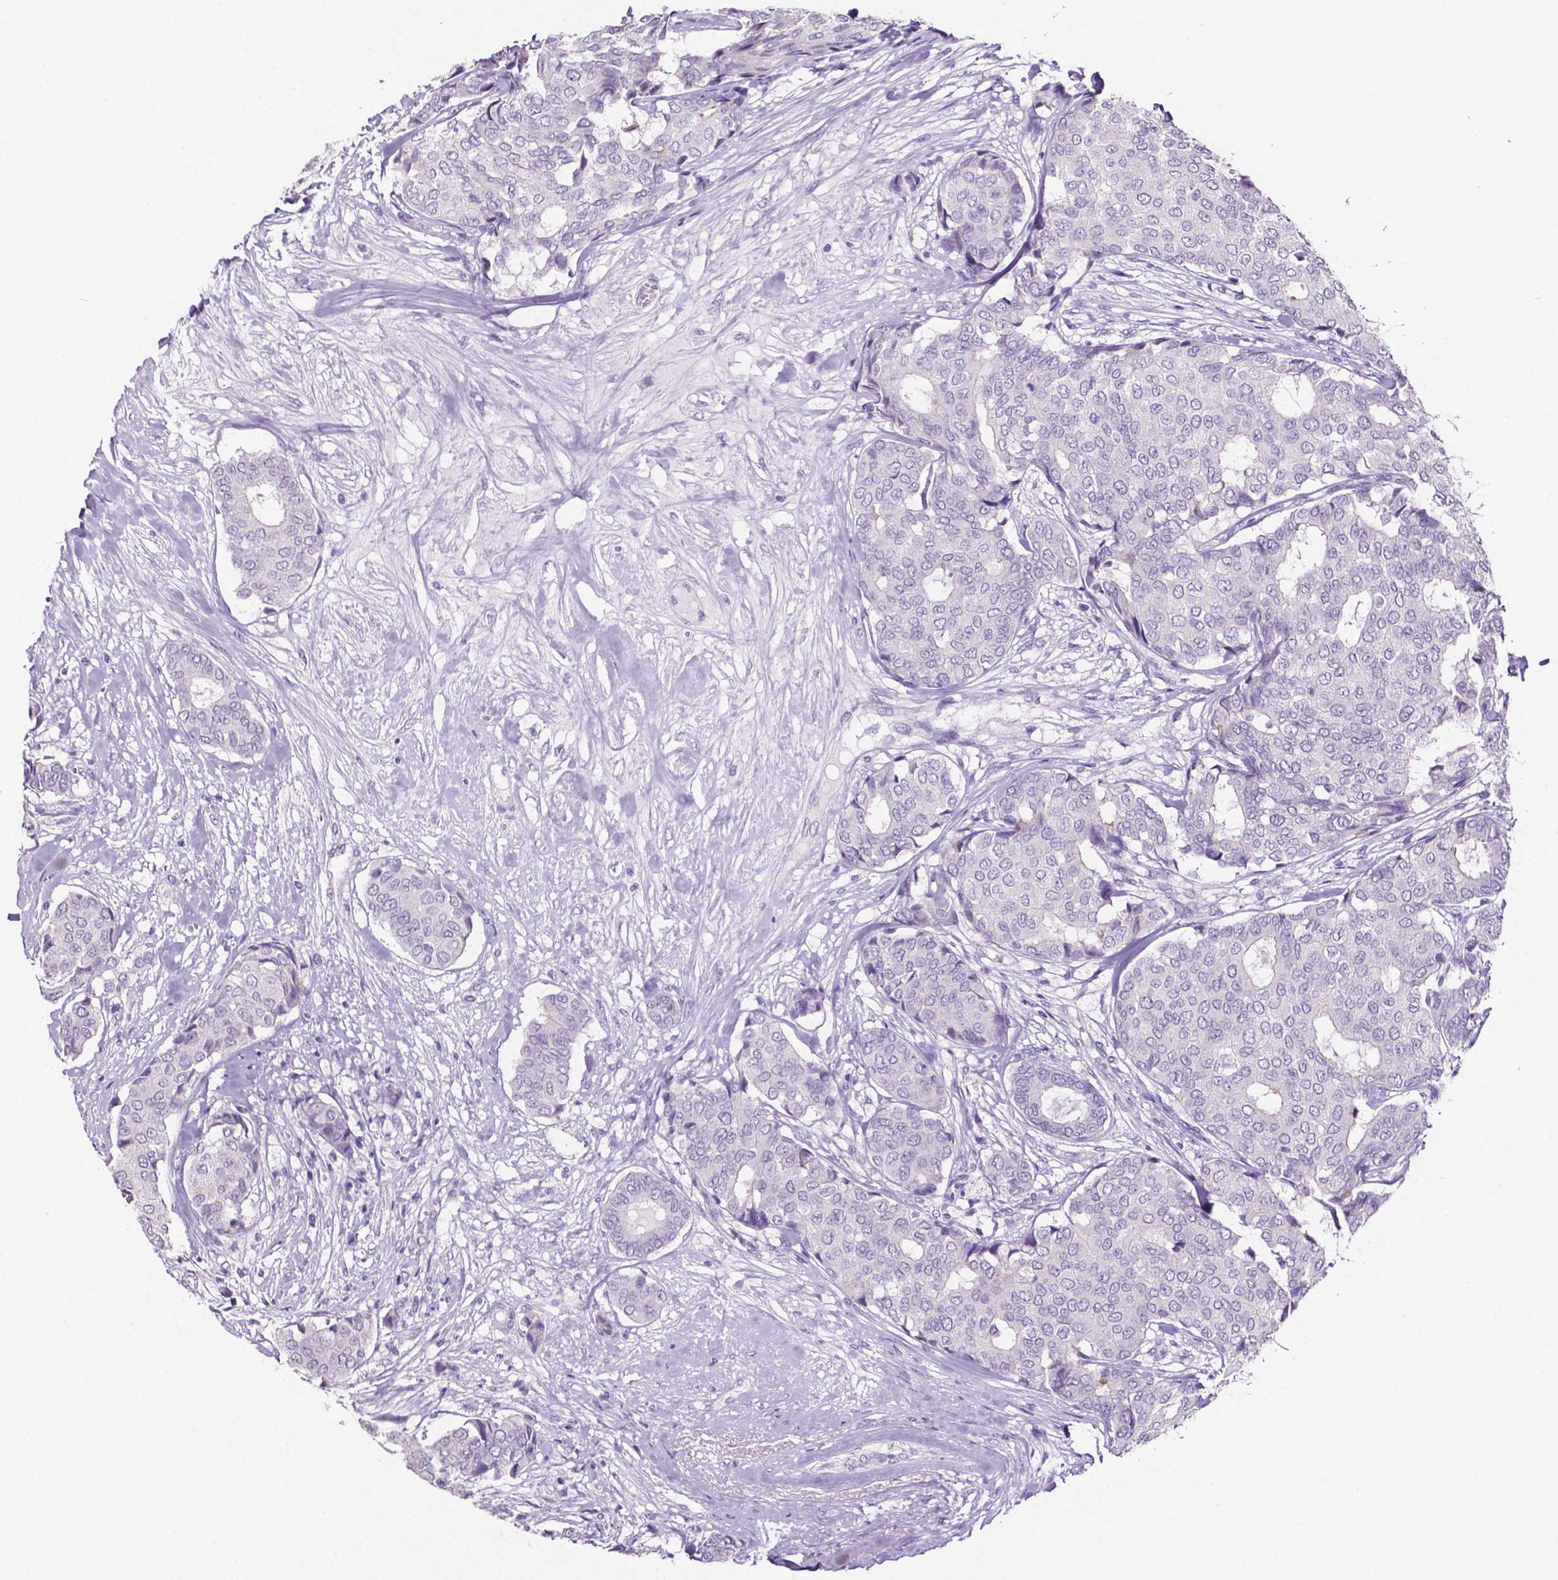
{"staining": {"intensity": "negative", "quantity": "none", "location": "none"}, "tissue": "breast cancer", "cell_type": "Tumor cells", "image_type": "cancer", "snomed": [{"axis": "morphology", "description": "Duct carcinoma"}, {"axis": "topography", "description": "Breast"}], "caption": "Immunohistochemistry (IHC) photomicrograph of neoplastic tissue: breast cancer stained with DAB (3,3'-diaminobenzidine) exhibits no significant protein positivity in tumor cells.", "gene": "SLC22A2", "patient": {"sex": "female", "age": 75}}